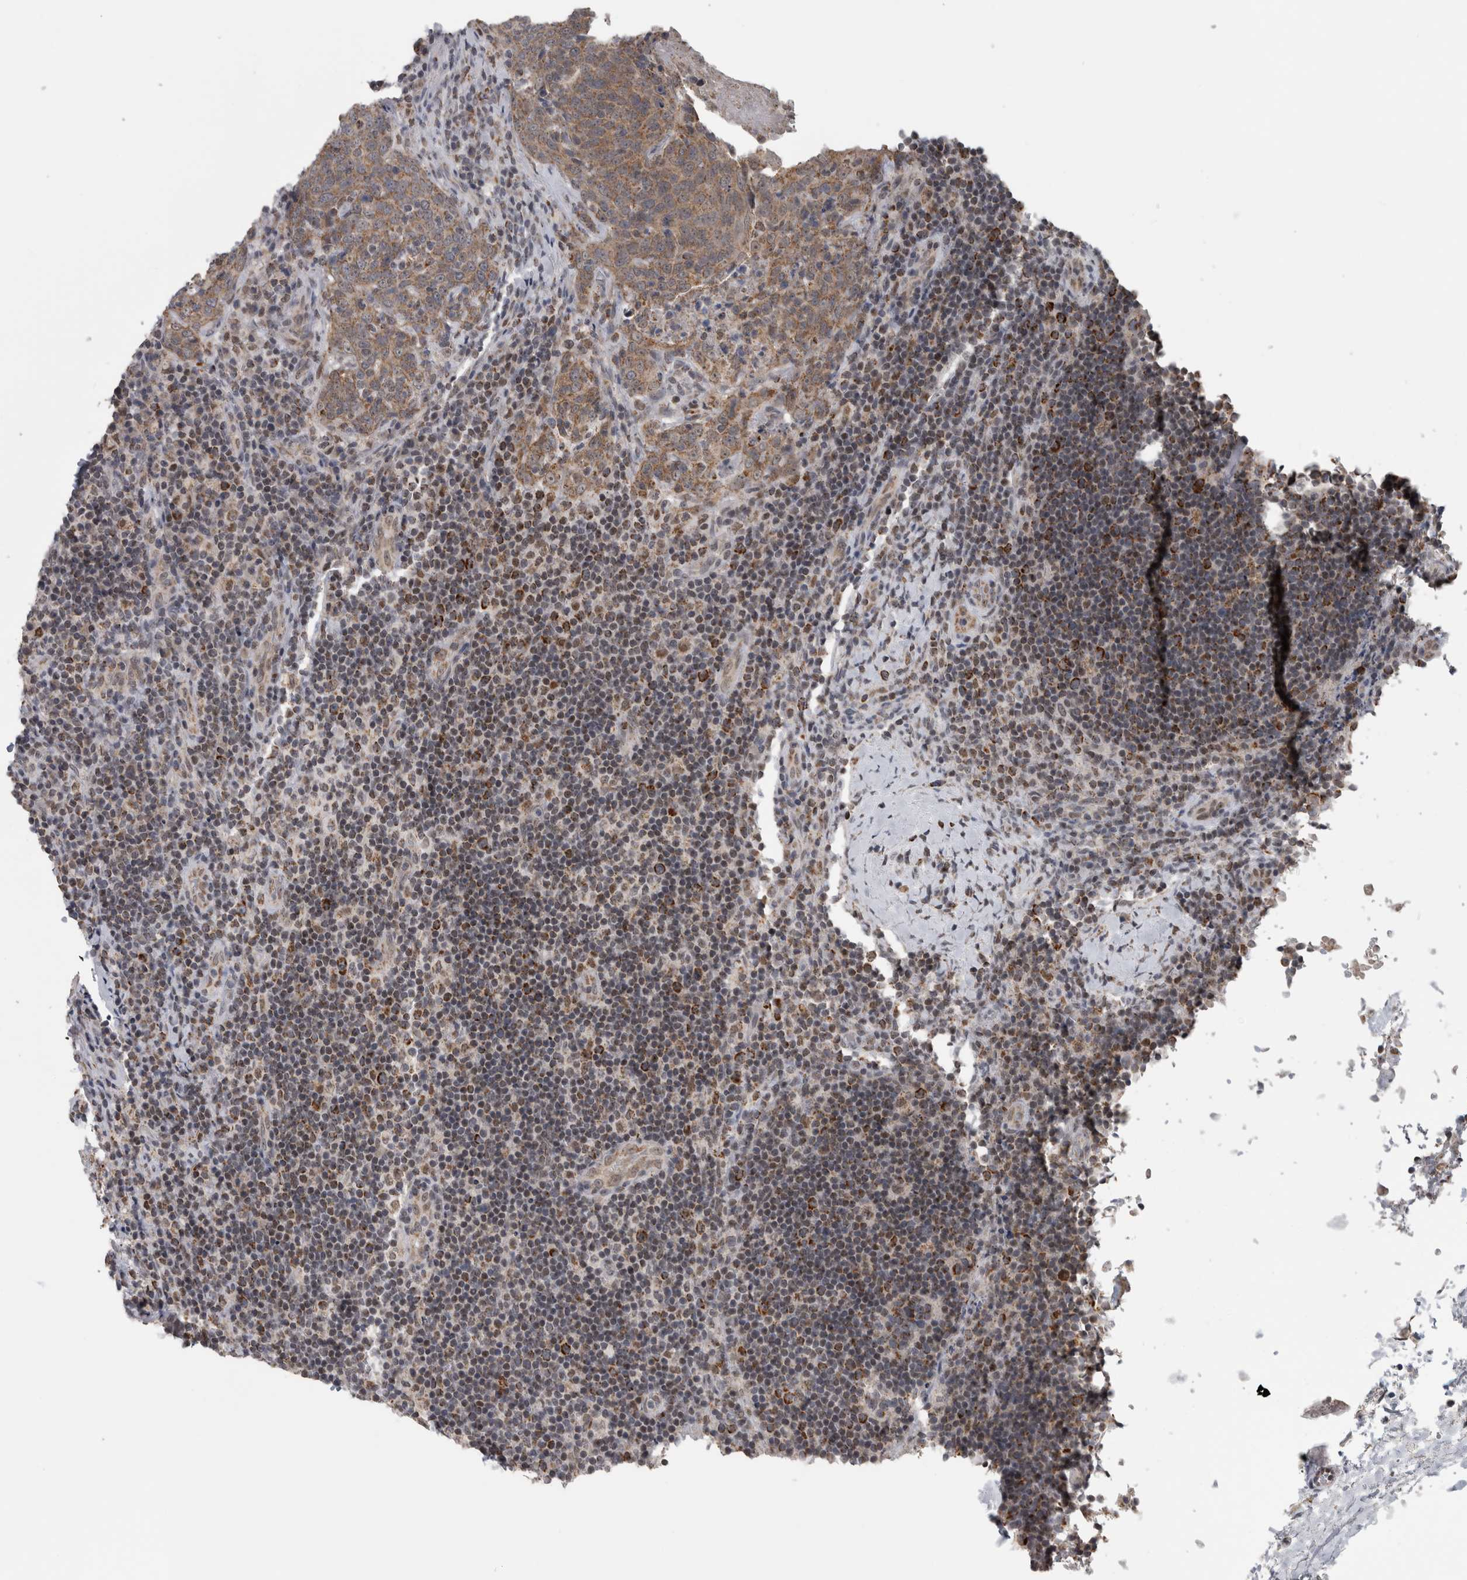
{"staining": {"intensity": "moderate", "quantity": ">75%", "location": "cytoplasmic/membranous"}, "tissue": "head and neck cancer", "cell_type": "Tumor cells", "image_type": "cancer", "snomed": [{"axis": "morphology", "description": "Squamous cell carcinoma, NOS"}, {"axis": "morphology", "description": "Squamous cell carcinoma, metastatic, NOS"}, {"axis": "topography", "description": "Lymph node"}, {"axis": "topography", "description": "Head-Neck"}], "caption": "Protein staining displays moderate cytoplasmic/membranous expression in approximately >75% of tumor cells in head and neck cancer.", "gene": "OR2K2", "patient": {"sex": "male", "age": 62}}